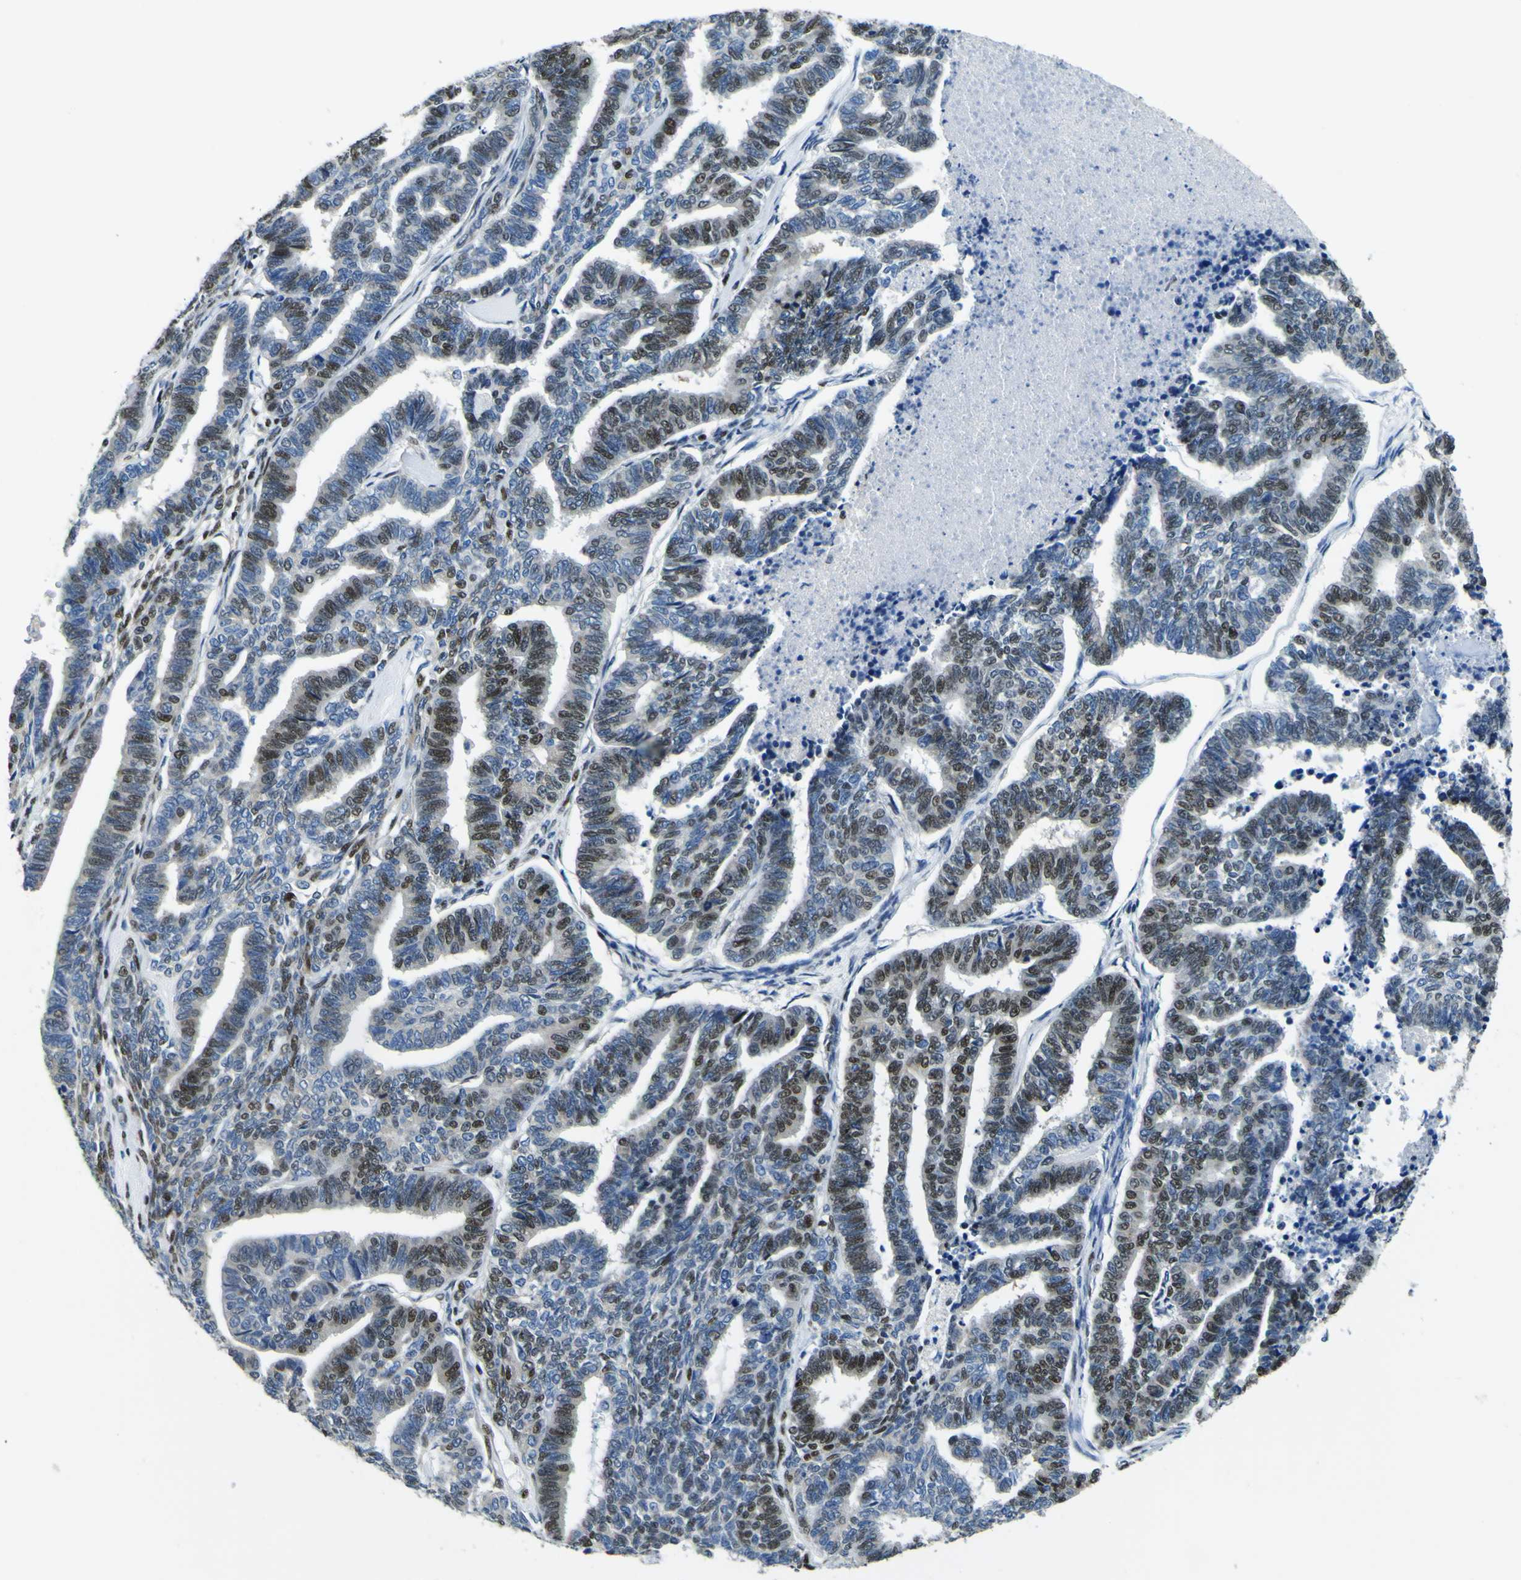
{"staining": {"intensity": "strong", "quantity": "25%-75%", "location": "nuclear"}, "tissue": "endometrial cancer", "cell_type": "Tumor cells", "image_type": "cancer", "snomed": [{"axis": "morphology", "description": "Adenocarcinoma, NOS"}, {"axis": "topography", "description": "Endometrium"}], "caption": "High-magnification brightfield microscopy of endometrial adenocarcinoma stained with DAB (3,3'-diaminobenzidine) (brown) and counterstained with hematoxylin (blue). tumor cells exhibit strong nuclear positivity is appreciated in approximately25%-75% of cells.", "gene": "SP1", "patient": {"sex": "female", "age": 70}}